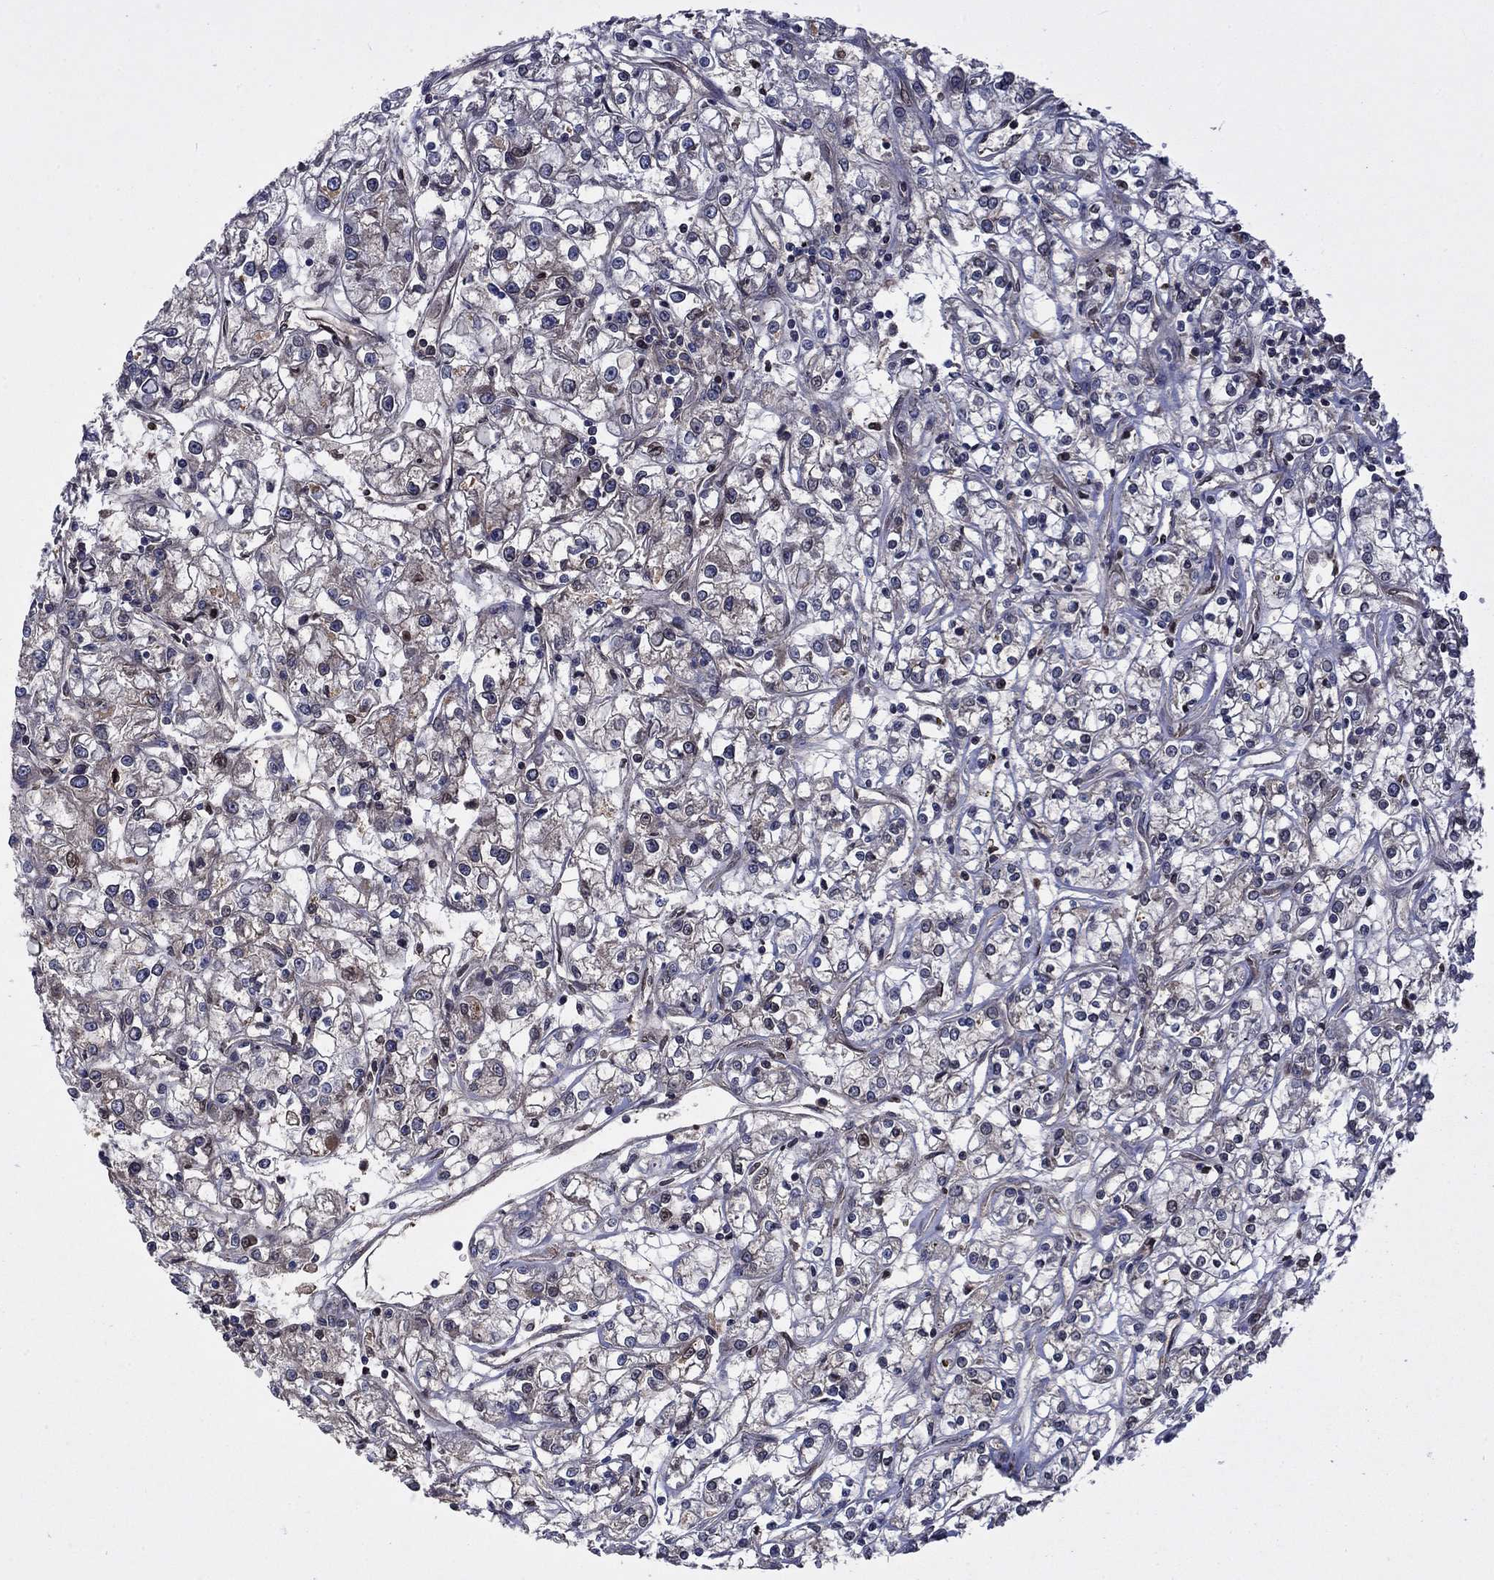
{"staining": {"intensity": "negative", "quantity": "none", "location": "none"}, "tissue": "renal cancer", "cell_type": "Tumor cells", "image_type": "cancer", "snomed": [{"axis": "morphology", "description": "Adenocarcinoma, NOS"}, {"axis": "topography", "description": "Kidney"}], "caption": "This is an immunohistochemistry photomicrograph of adenocarcinoma (renal). There is no positivity in tumor cells.", "gene": "CETN3", "patient": {"sex": "female", "age": 59}}